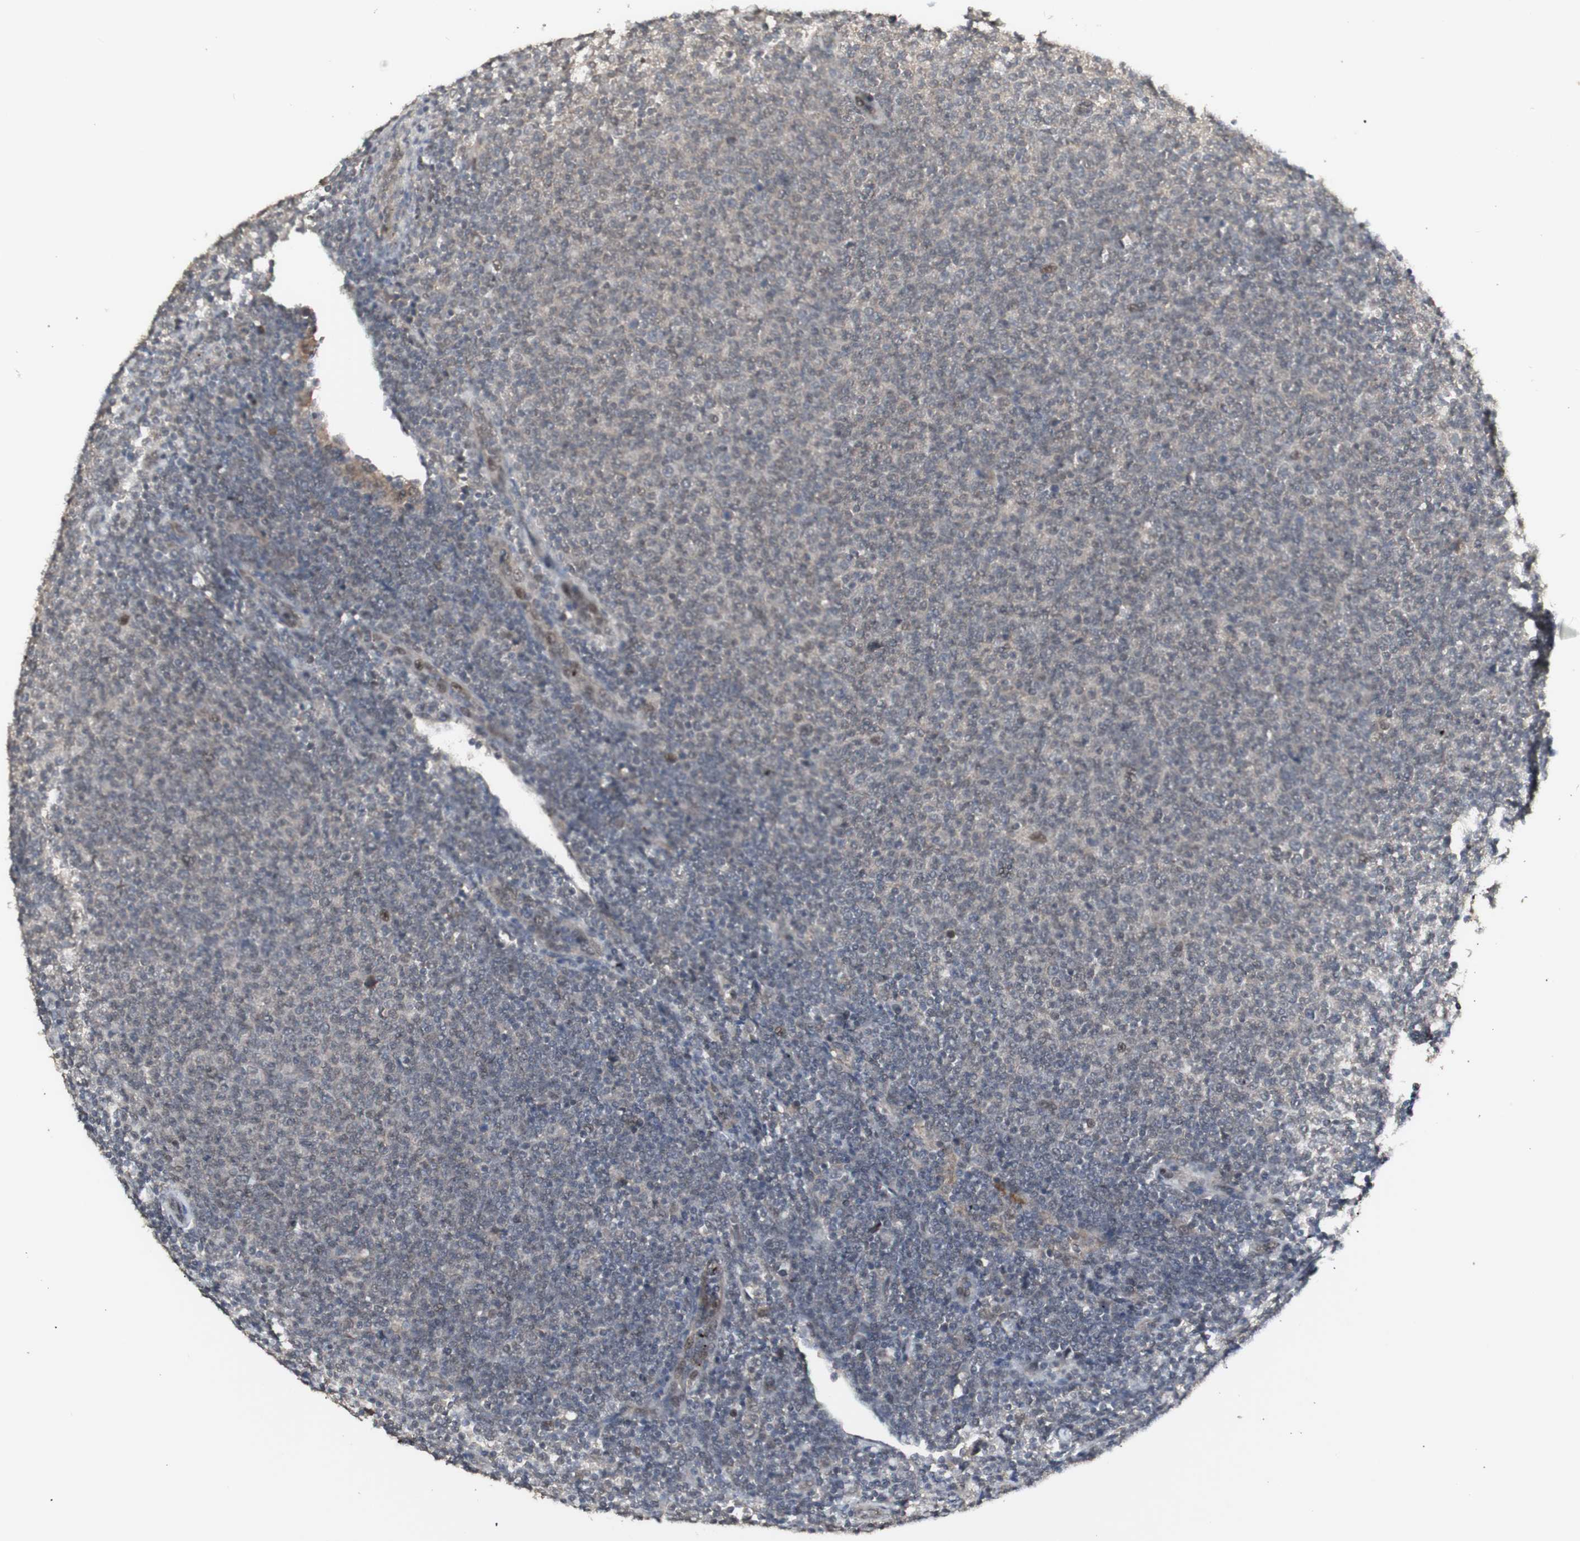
{"staining": {"intensity": "weak", "quantity": "<25%", "location": "cytoplasmic/membranous"}, "tissue": "lymphoma", "cell_type": "Tumor cells", "image_type": "cancer", "snomed": [{"axis": "morphology", "description": "Malignant lymphoma, non-Hodgkin's type, Low grade"}, {"axis": "topography", "description": "Lymph node"}], "caption": "The histopathology image displays no staining of tumor cells in malignant lymphoma, non-Hodgkin's type (low-grade).", "gene": "ALOX12", "patient": {"sex": "male", "age": 66}}